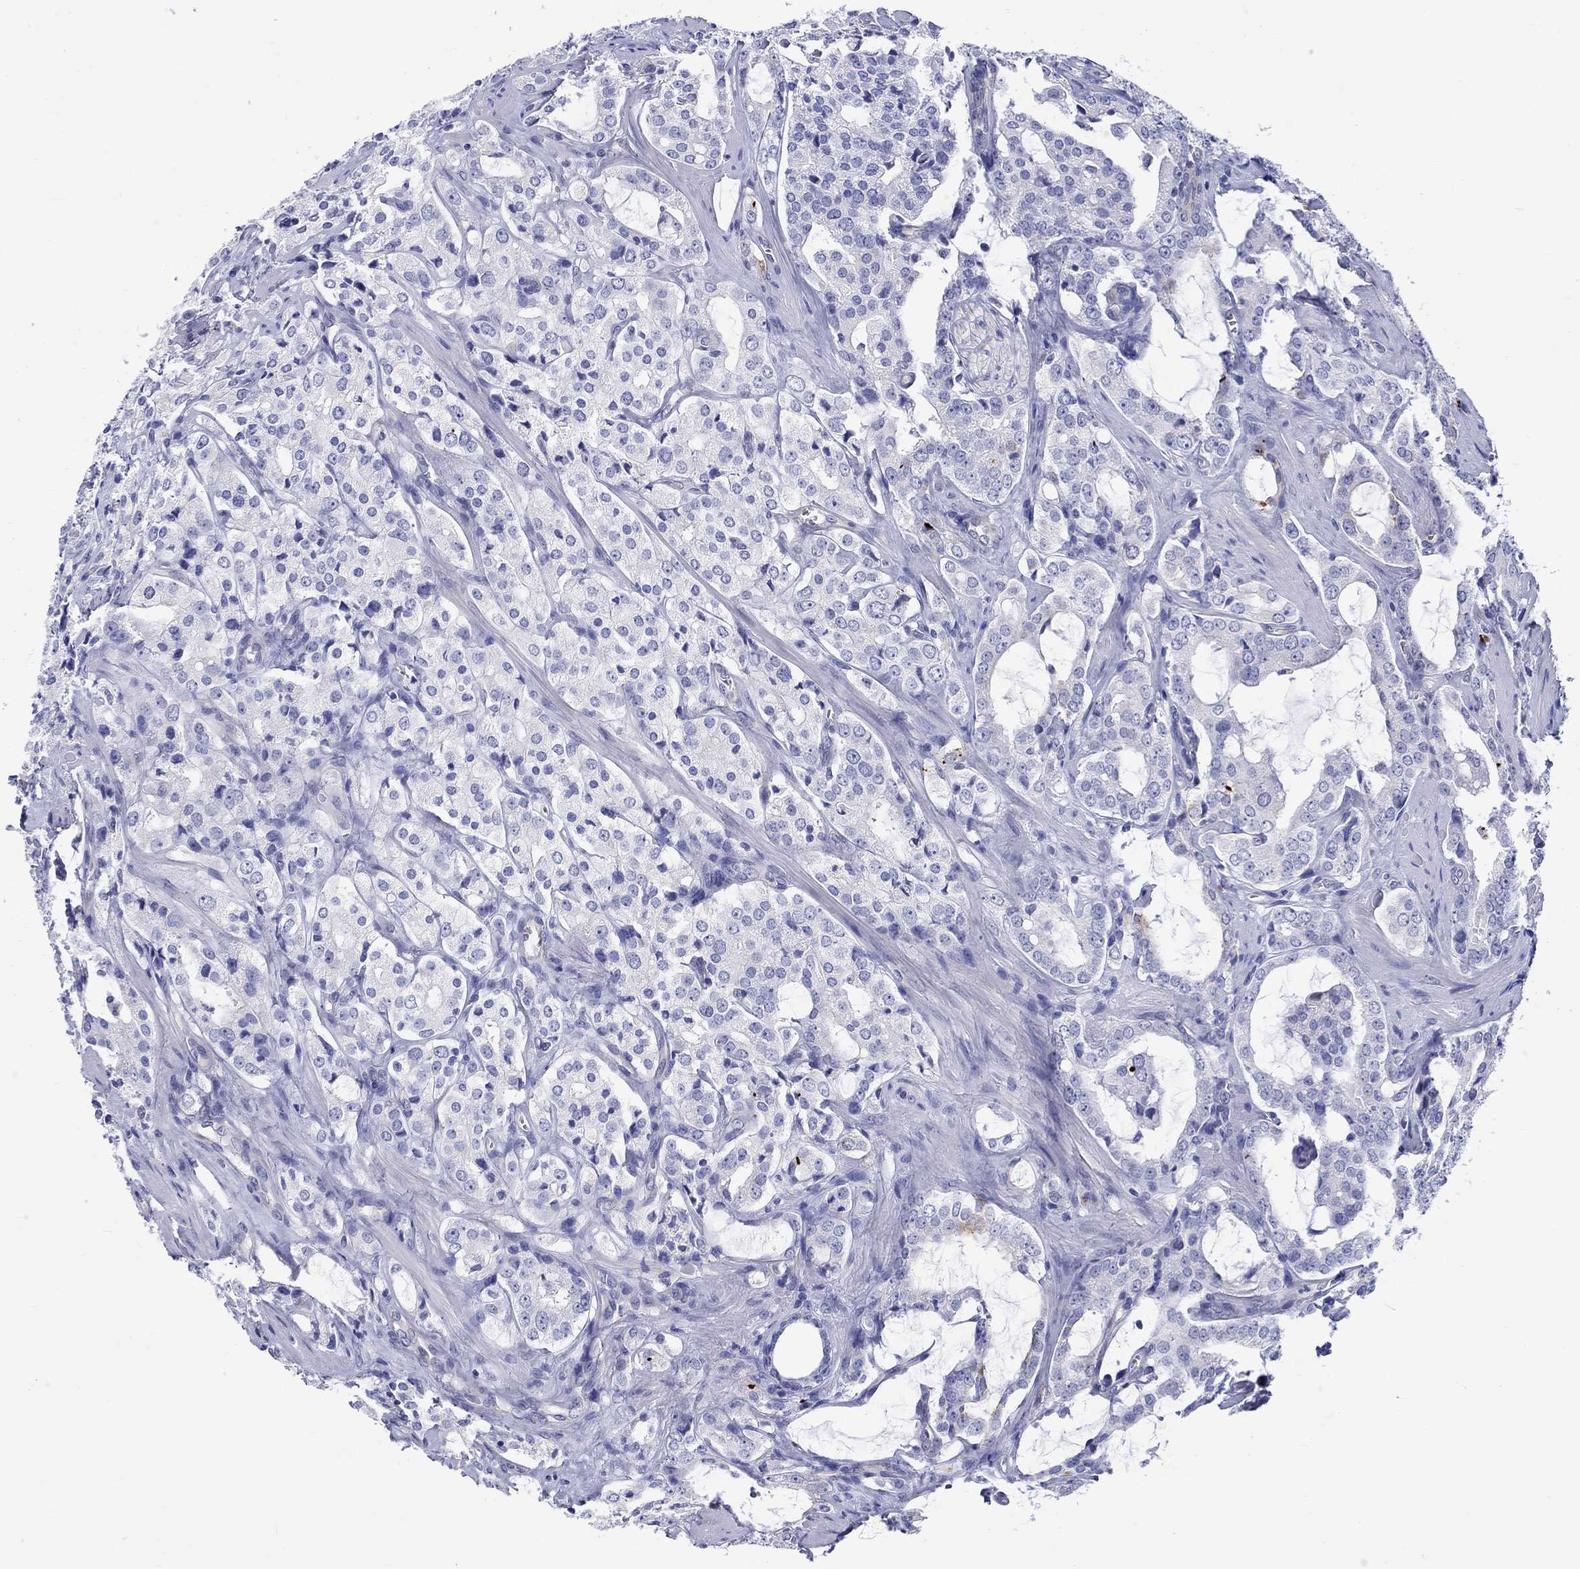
{"staining": {"intensity": "negative", "quantity": "none", "location": "none"}, "tissue": "prostate cancer", "cell_type": "Tumor cells", "image_type": "cancer", "snomed": [{"axis": "morphology", "description": "Adenocarcinoma, NOS"}, {"axis": "topography", "description": "Prostate"}], "caption": "Micrograph shows no significant protein positivity in tumor cells of prostate cancer.", "gene": "SH2D7", "patient": {"sex": "male", "age": 66}}